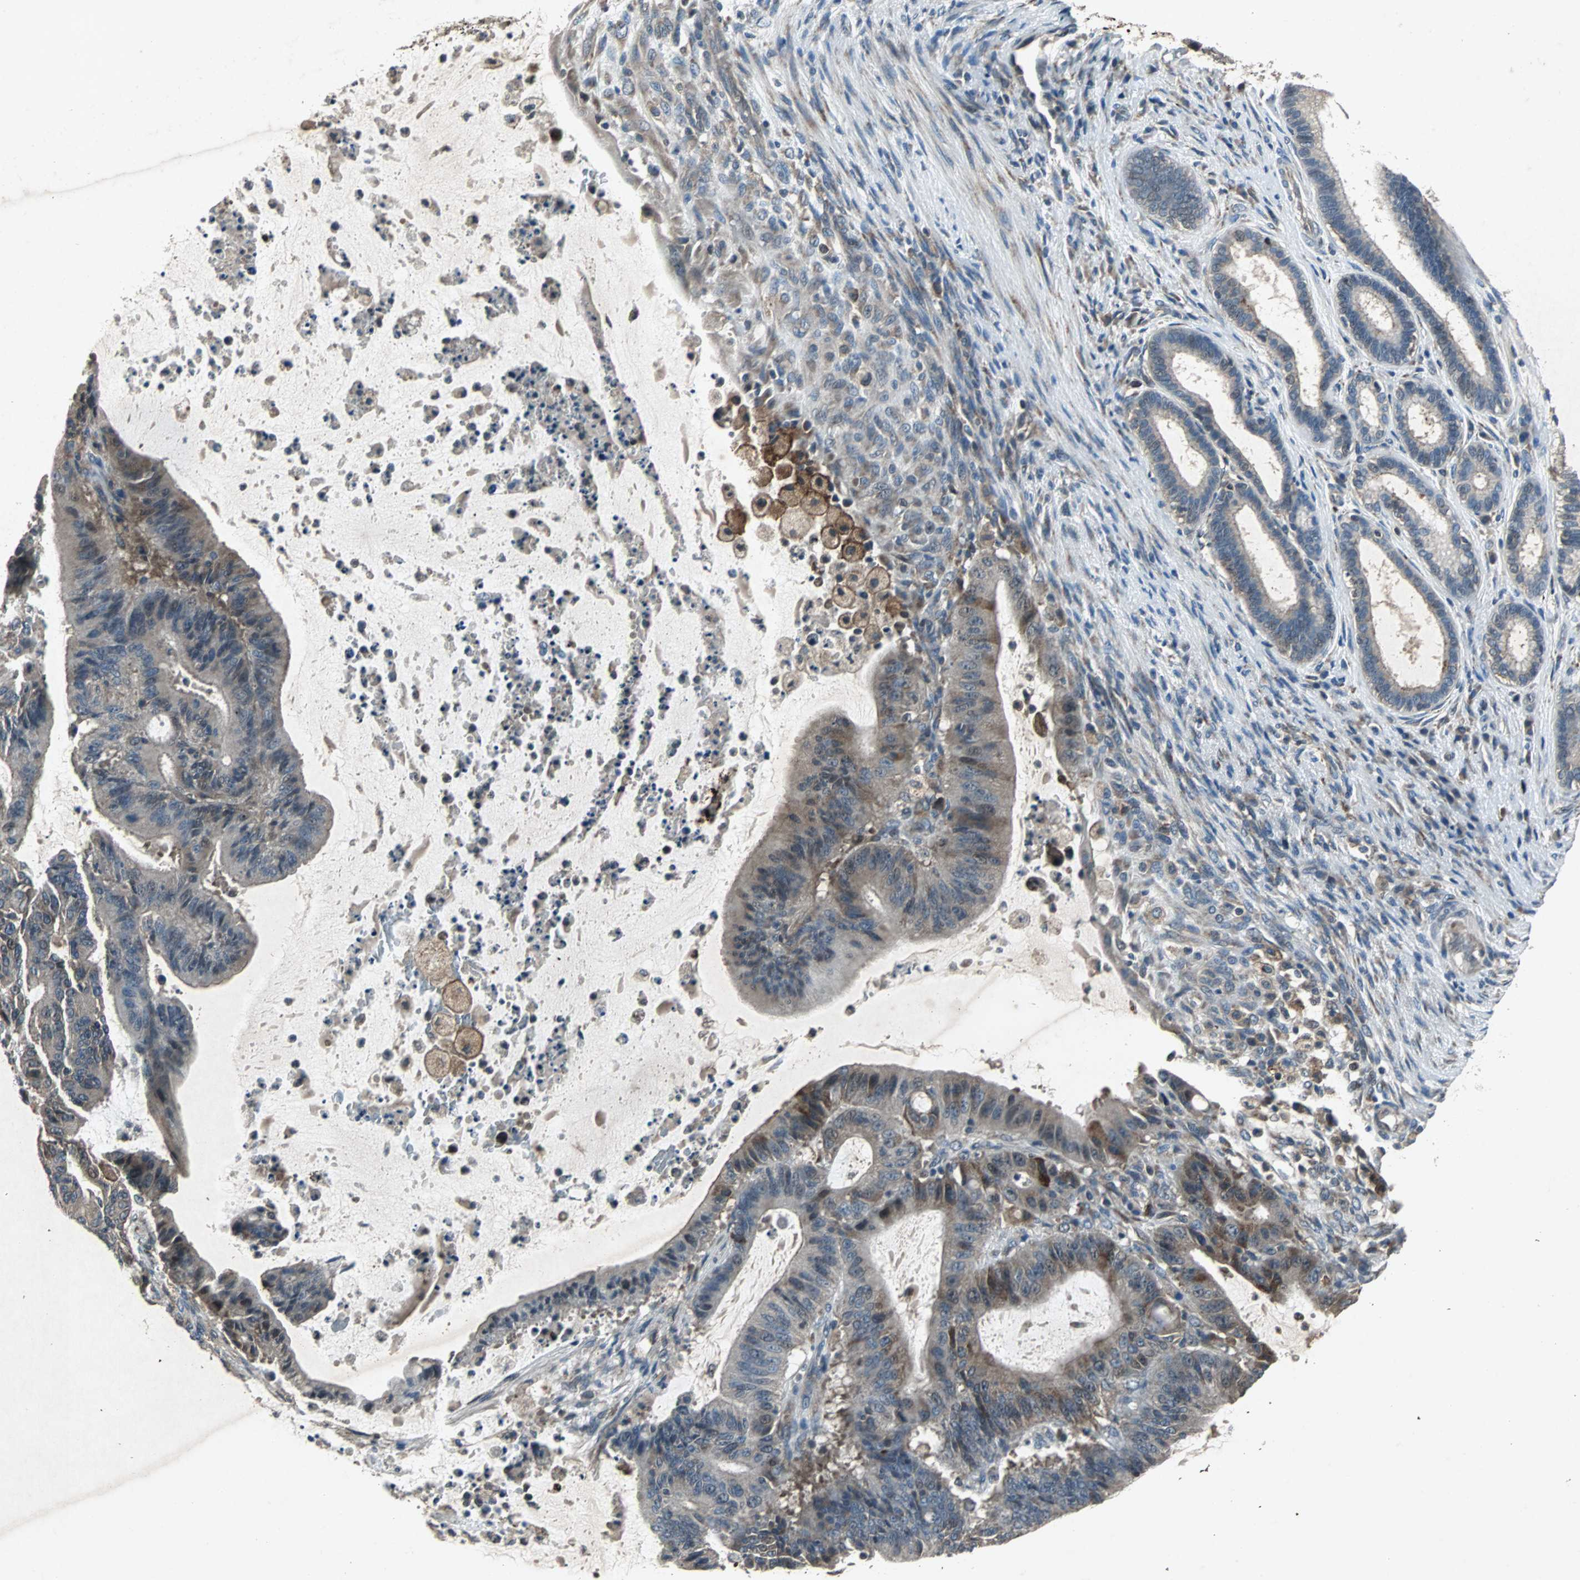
{"staining": {"intensity": "weak", "quantity": "<25%", "location": "cytoplasmic/membranous"}, "tissue": "liver cancer", "cell_type": "Tumor cells", "image_type": "cancer", "snomed": [{"axis": "morphology", "description": "Cholangiocarcinoma"}, {"axis": "topography", "description": "Liver"}], "caption": "The IHC micrograph has no significant positivity in tumor cells of liver cholangiocarcinoma tissue.", "gene": "SOS1", "patient": {"sex": "female", "age": 73}}